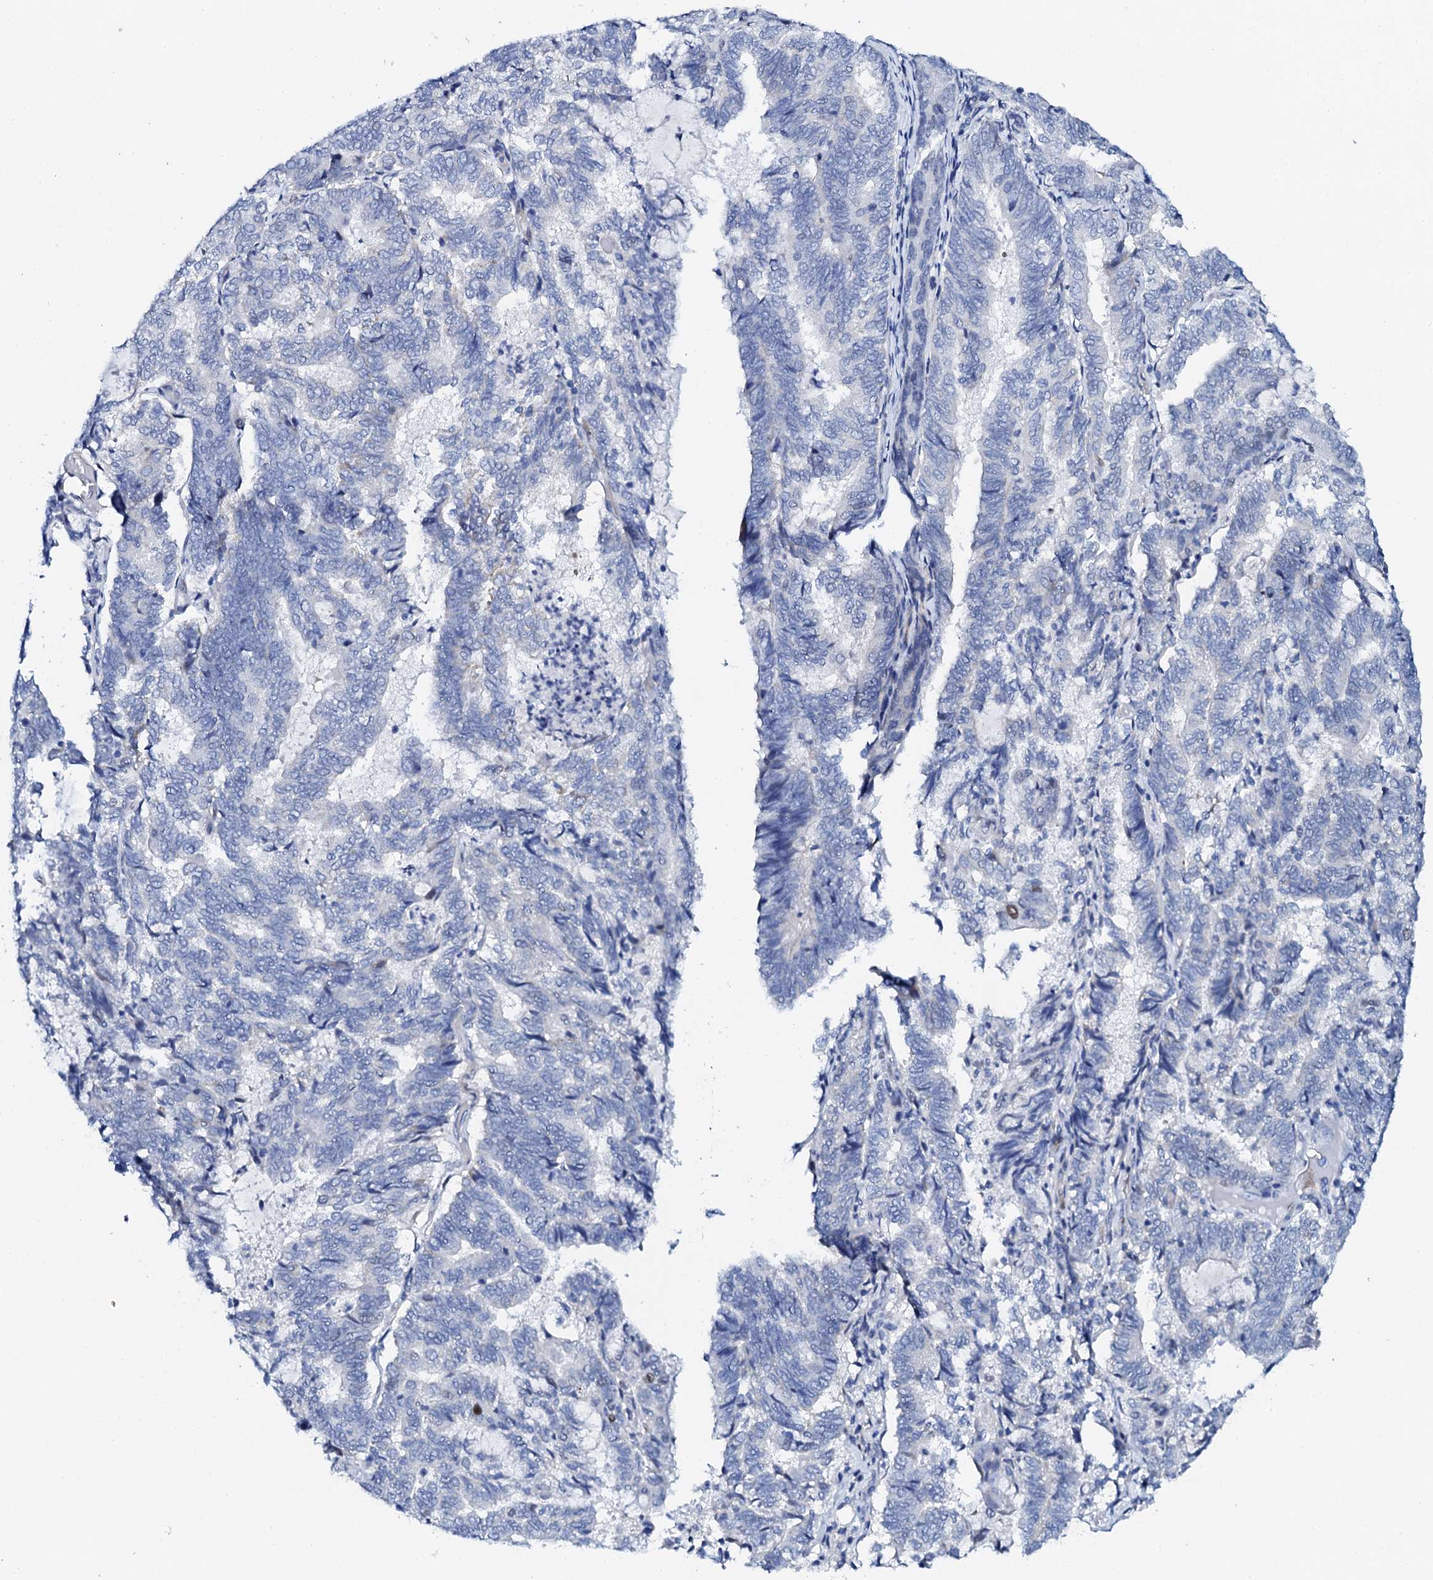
{"staining": {"intensity": "negative", "quantity": "none", "location": "none"}, "tissue": "endometrial cancer", "cell_type": "Tumor cells", "image_type": "cancer", "snomed": [{"axis": "morphology", "description": "Adenocarcinoma, NOS"}, {"axis": "topography", "description": "Endometrium"}], "caption": "High magnification brightfield microscopy of adenocarcinoma (endometrial) stained with DAB (3,3'-diaminobenzidine) (brown) and counterstained with hematoxylin (blue): tumor cells show no significant expression. The staining is performed using DAB brown chromogen with nuclei counter-stained in using hematoxylin.", "gene": "NUDT13", "patient": {"sex": "female", "age": 80}}